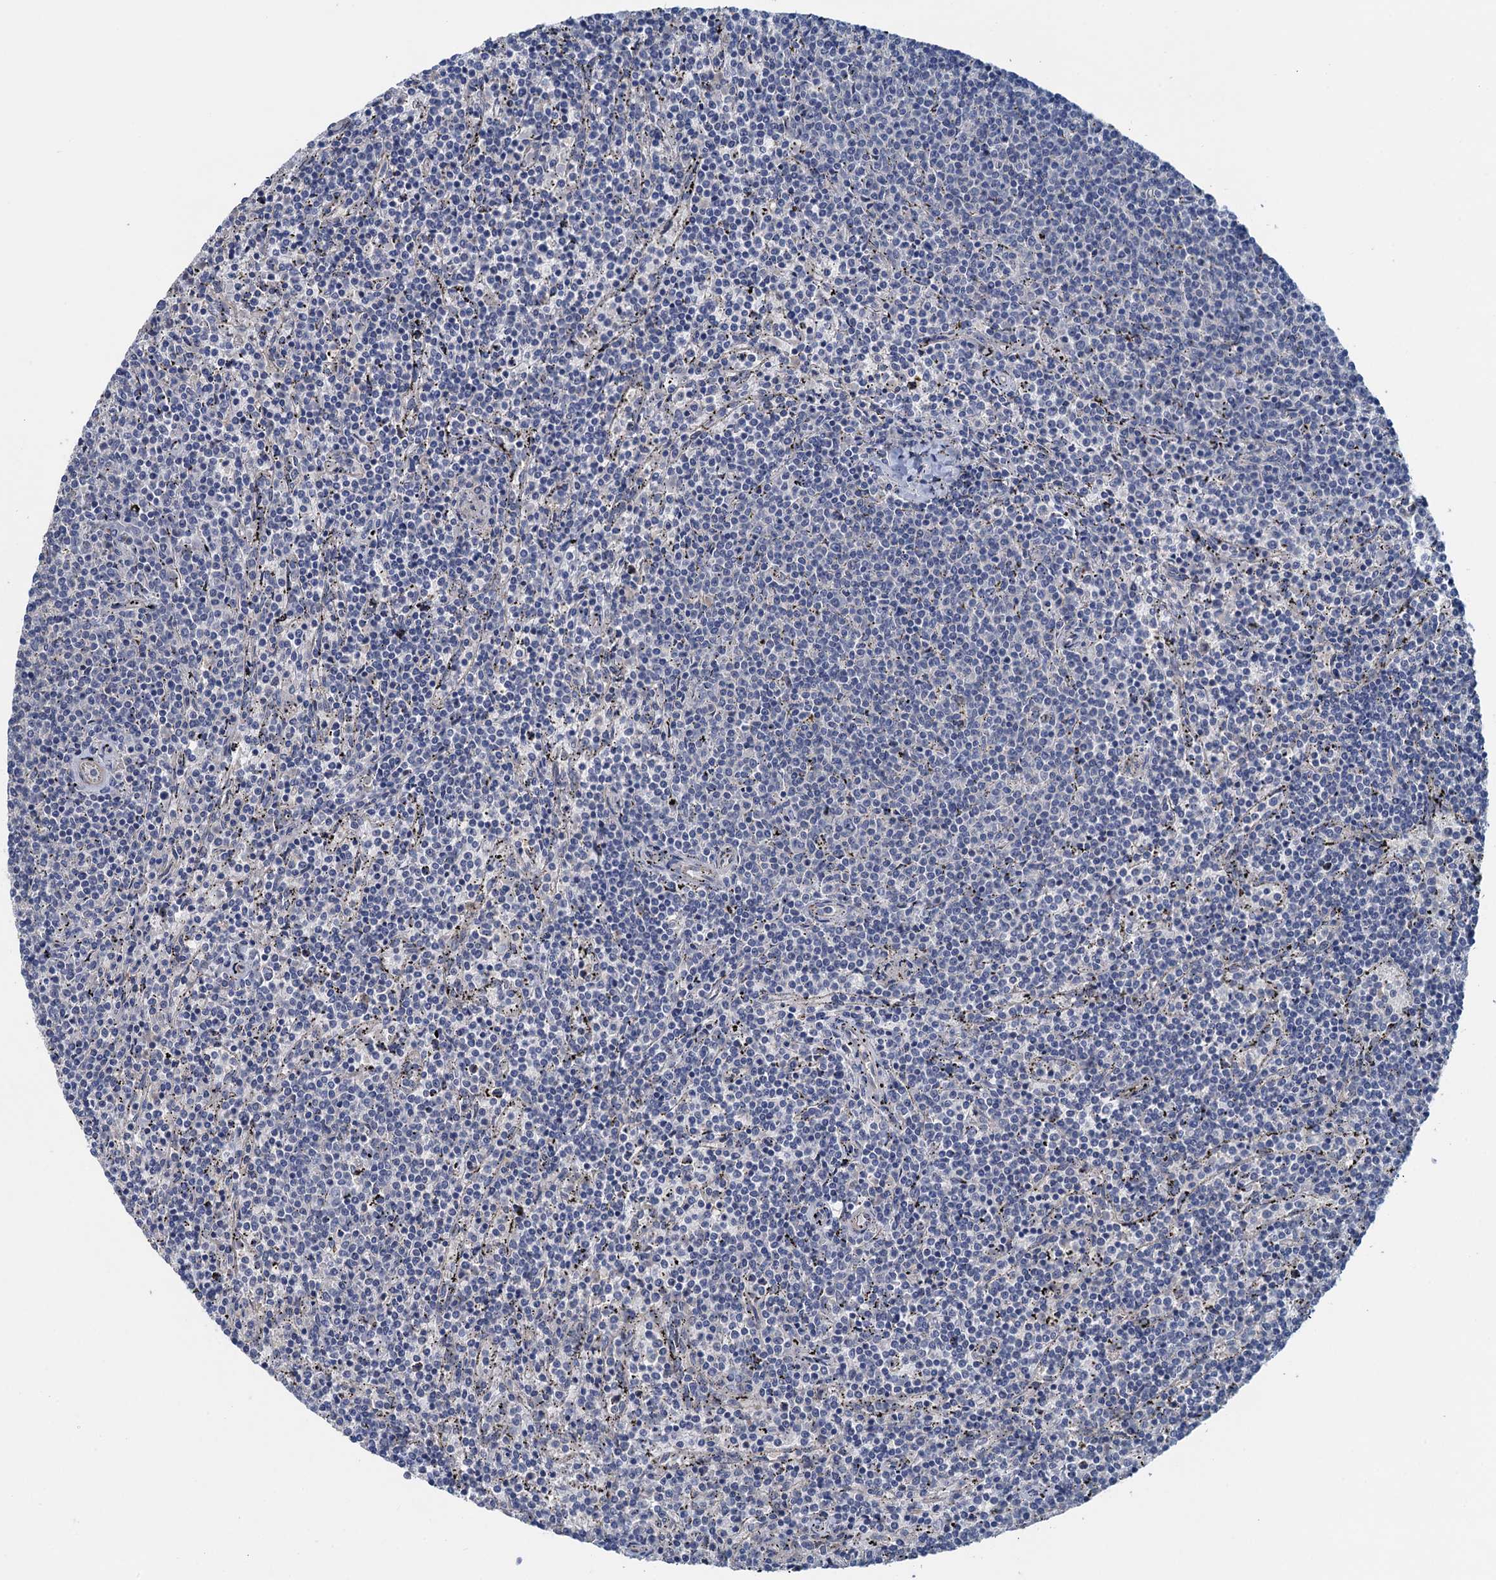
{"staining": {"intensity": "negative", "quantity": "none", "location": "none"}, "tissue": "lymphoma", "cell_type": "Tumor cells", "image_type": "cancer", "snomed": [{"axis": "morphology", "description": "Malignant lymphoma, non-Hodgkin's type, Low grade"}, {"axis": "topography", "description": "Spleen"}], "caption": "Photomicrograph shows no protein positivity in tumor cells of low-grade malignant lymphoma, non-Hodgkin's type tissue.", "gene": "MYO16", "patient": {"sex": "female", "age": 50}}